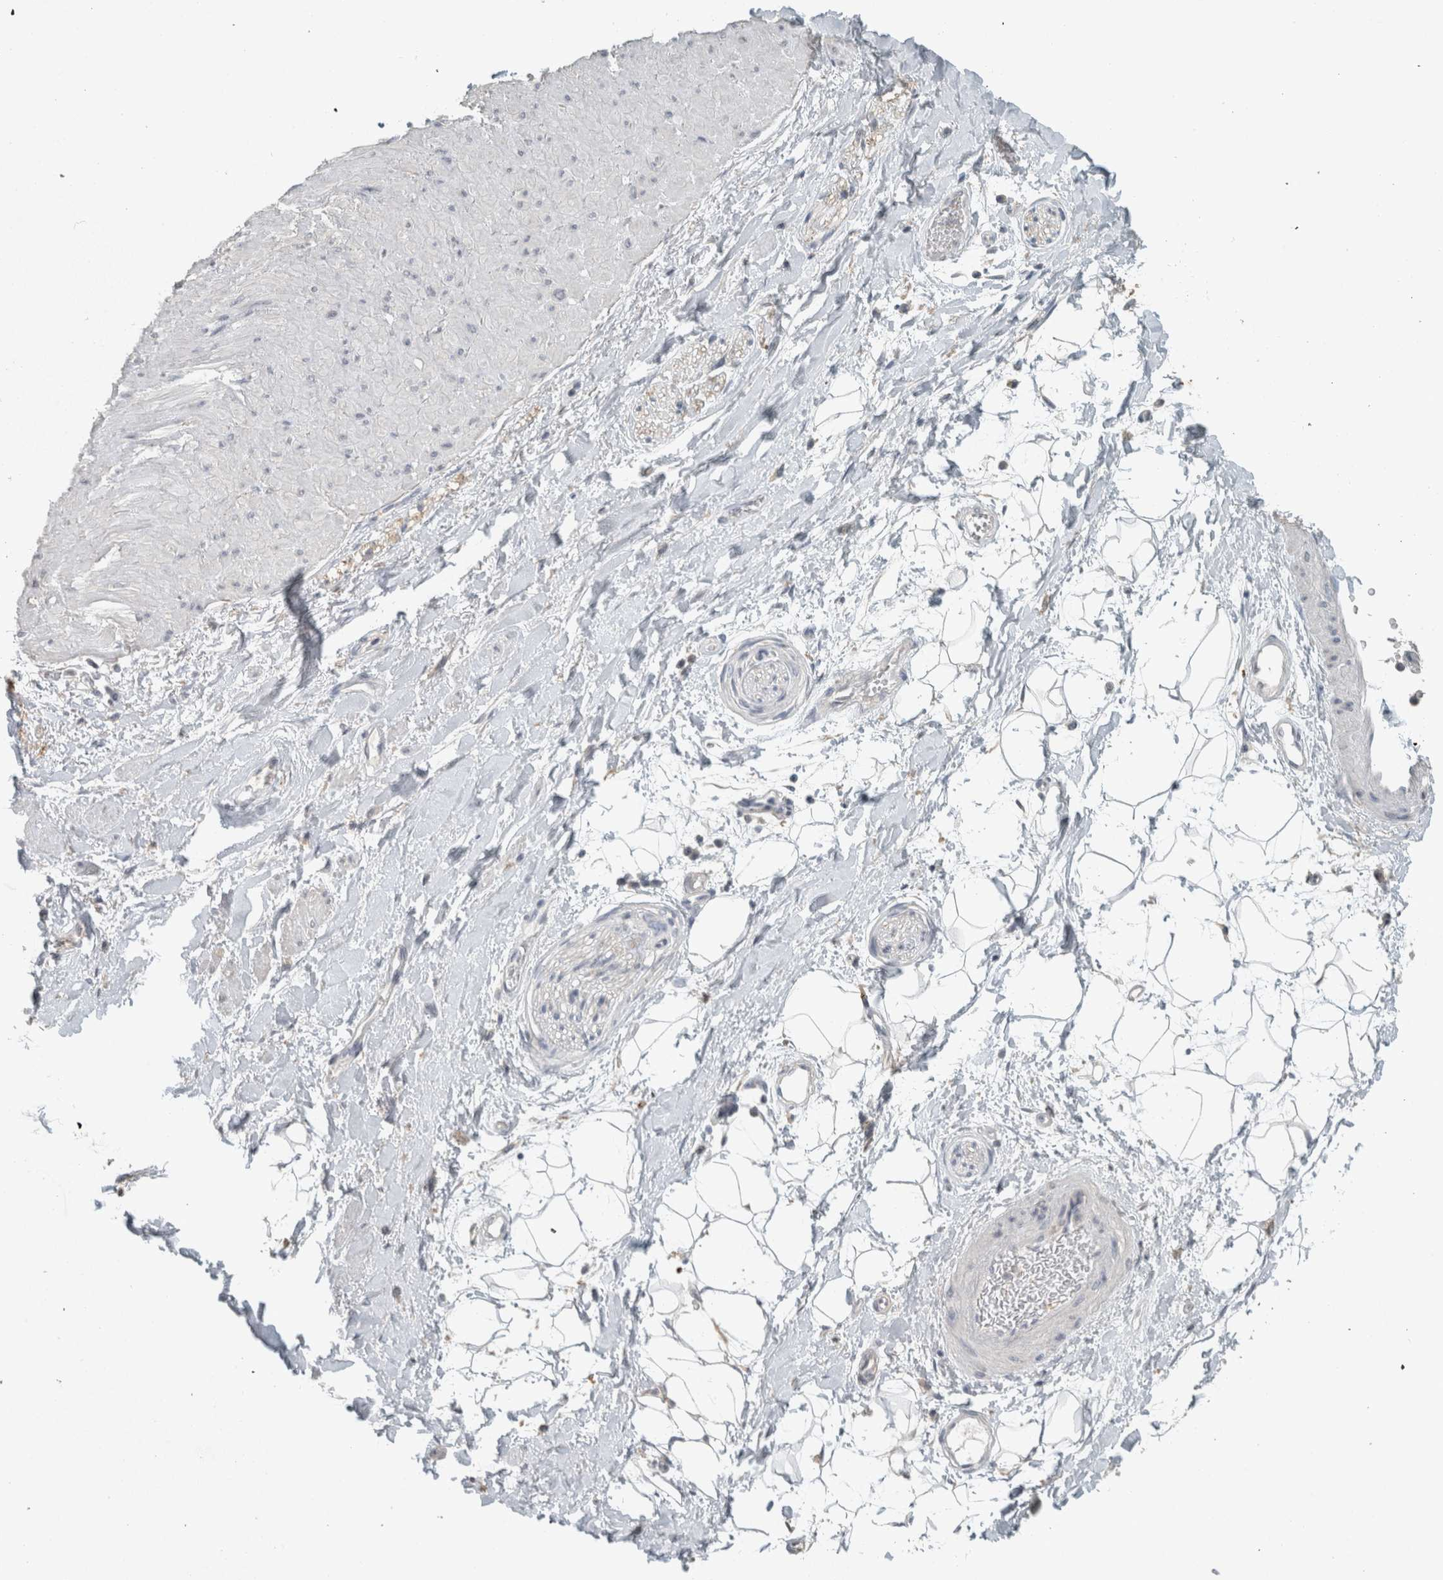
{"staining": {"intensity": "negative", "quantity": "none", "location": "none"}, "tissue": "adipose tissue", "cell_type": "Adipocytes", "image_type": "normal", "snomed": [{"axis": "morphology", "description": "Normal tissue, NOS"}, {"axis": "topography", "description": "Soft tissue"}], "caption": "This image is of normal adipose tissue stained with immunohistochemistry (IHC) to label a protein in brown with the nuclei are counter-stained blue. There is no staining in adipocytes.", "gene": "SCIN", "patient": {"sex": "male", "age": 72}}